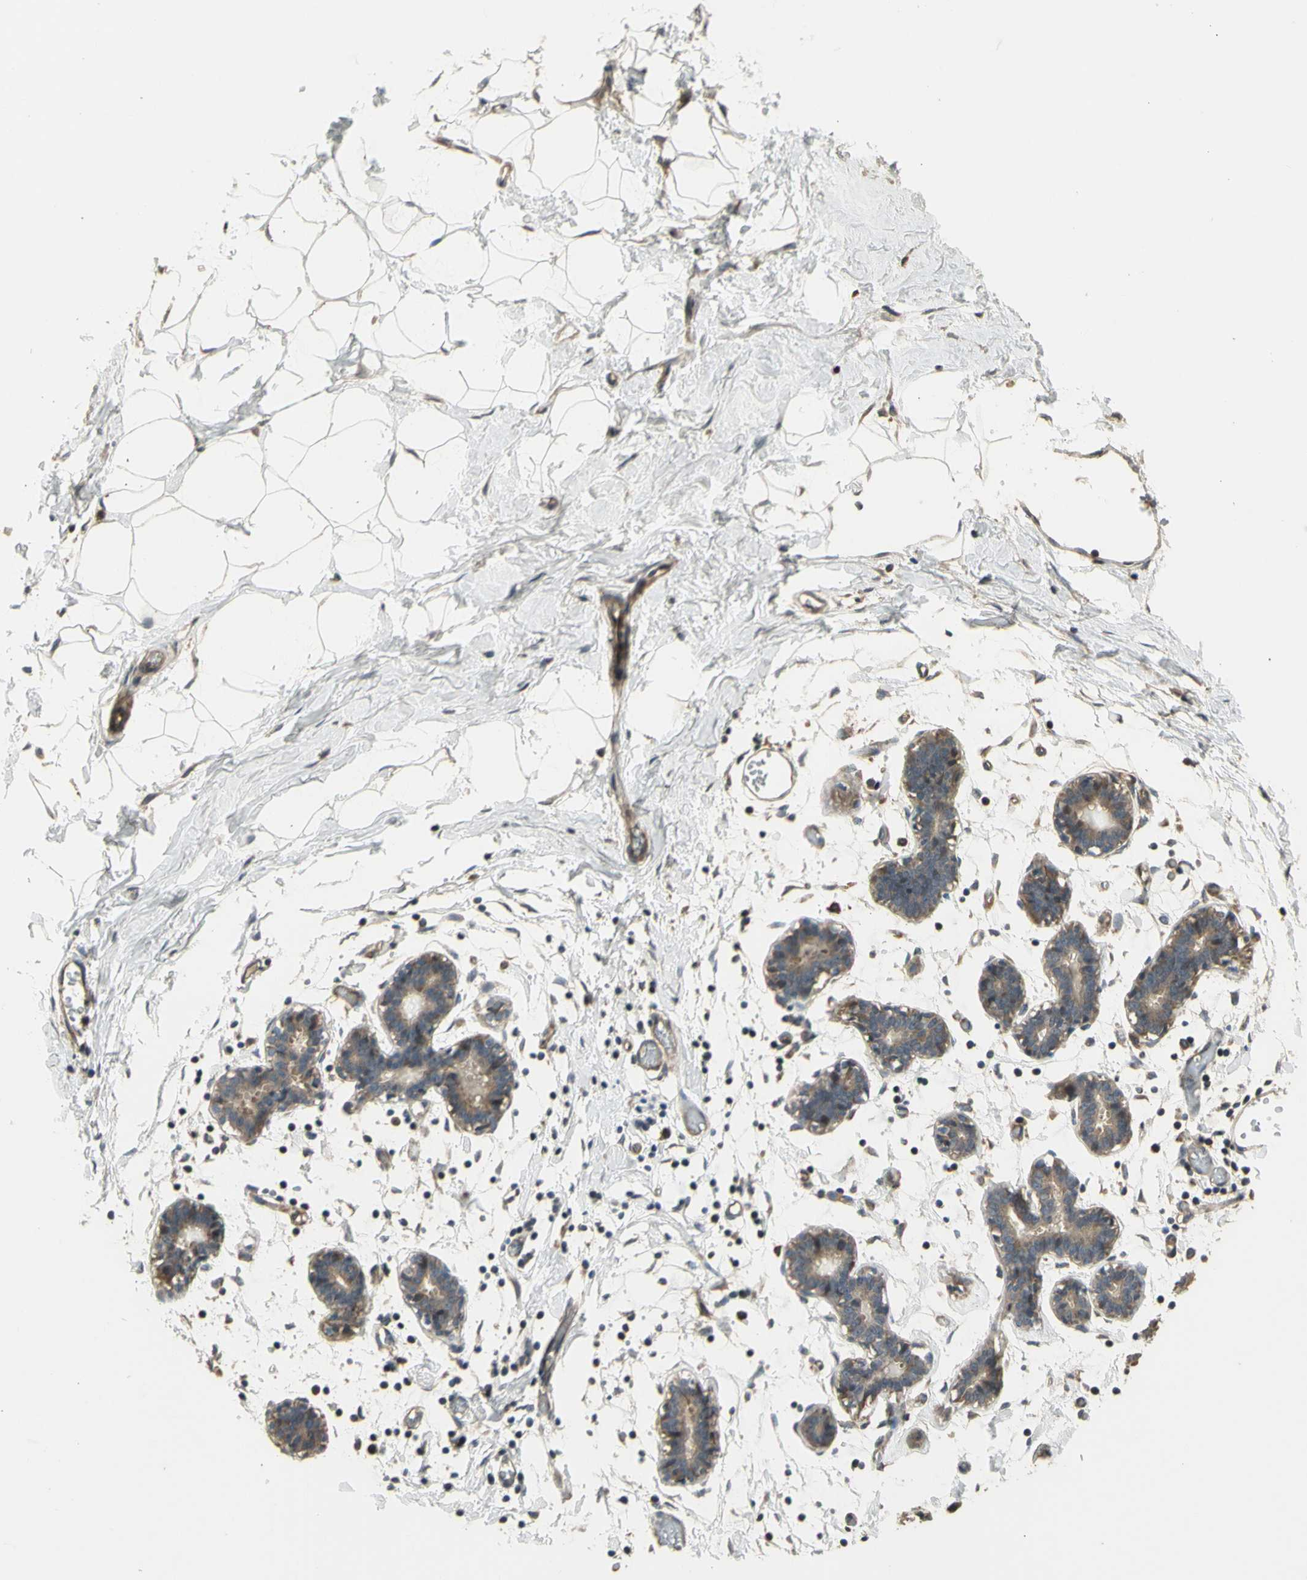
{"staining": {"intensity": "weak", "quantity": ">75%", "location": "cytoplasmic/membranous"}, "tissue": "breast", "cell_type": "Adipocytes", "image_type": "normal", "snomed": [{"axis": "morphology", "description": "Normal tissue, NOS"}, {"axis": "topography", "description": "Breast"}], "caption": "High-magnification brightfield microscopy of unremarkable breast stained with DAB (3,3'-diaminobenzidine) (brown) and counterstained with hematoxylin (blue). adipocytes exhibit weak cytoplasmic/membranous positivity is present in approximately>75% of cells. The protein of interest is shown in brown color, while the nuclei are stained blue.", "gene": "EFNB2", "patient": {"sex": "female", "age": 27}}